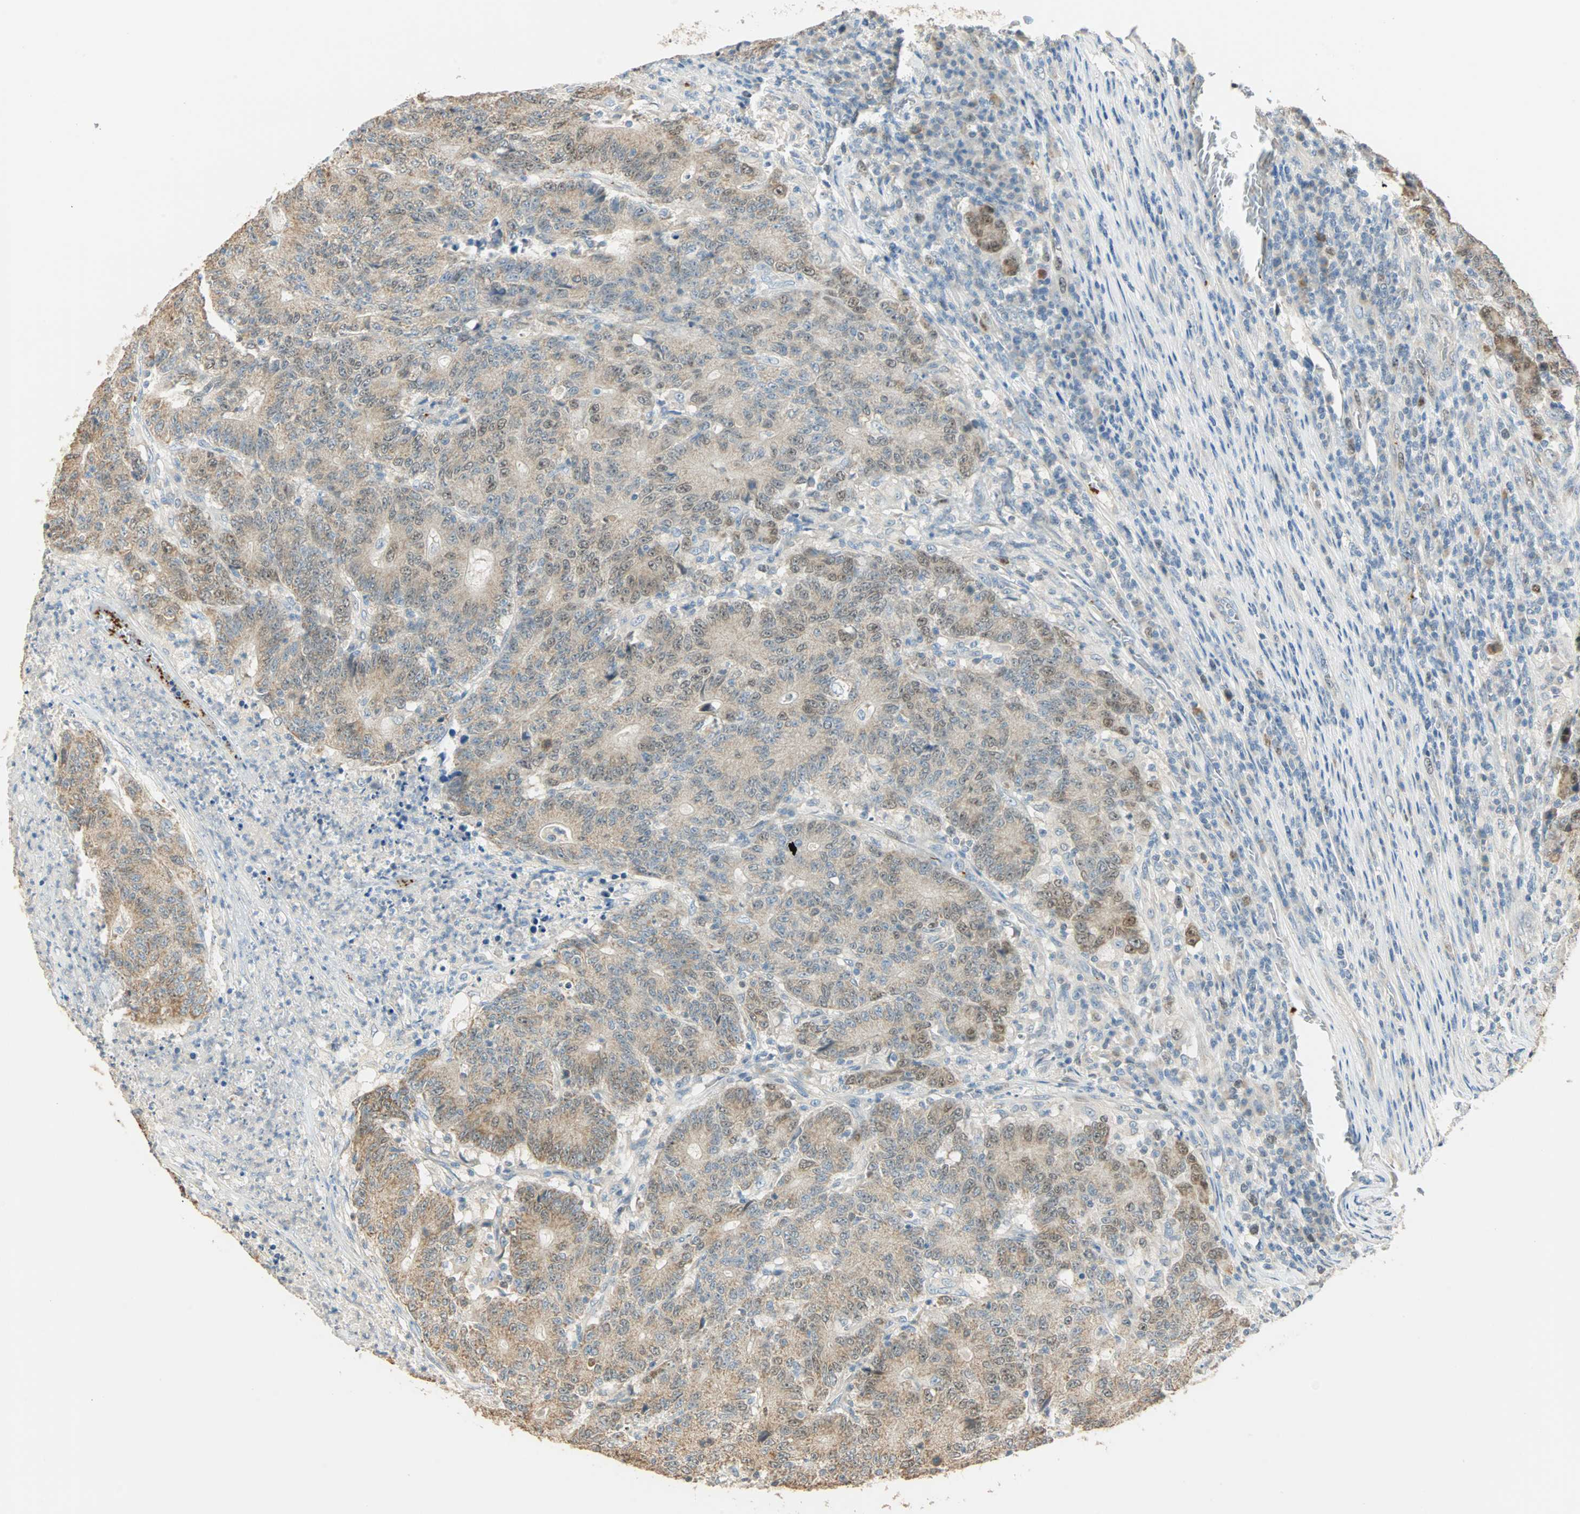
{"staining": {"intensity": "moderate", "quantity": ">75%", "location": "cytoplasmic/membranous,nuclear"}, "tissue": "colorectal cancer", "cell_type": "Tumor cells", "image_type": "cancer", "snomed": [{"axis": "morphology", "description": "Normal tissue, NOS"}, {"axis": "morphology", "description": "Adenocarcinoma, NOS"}, {"axis": "topography", "description": "Colon"}], "caption": "Approximately >75% of tumor cells in colorectal adenocarcinoma display moderate cytoplasmic/membranous and nuclear protein expression as visualized by brown immunohistochemical staining.", "gene": "RAD18", "patient": {"sex": "female", "age": 75}}